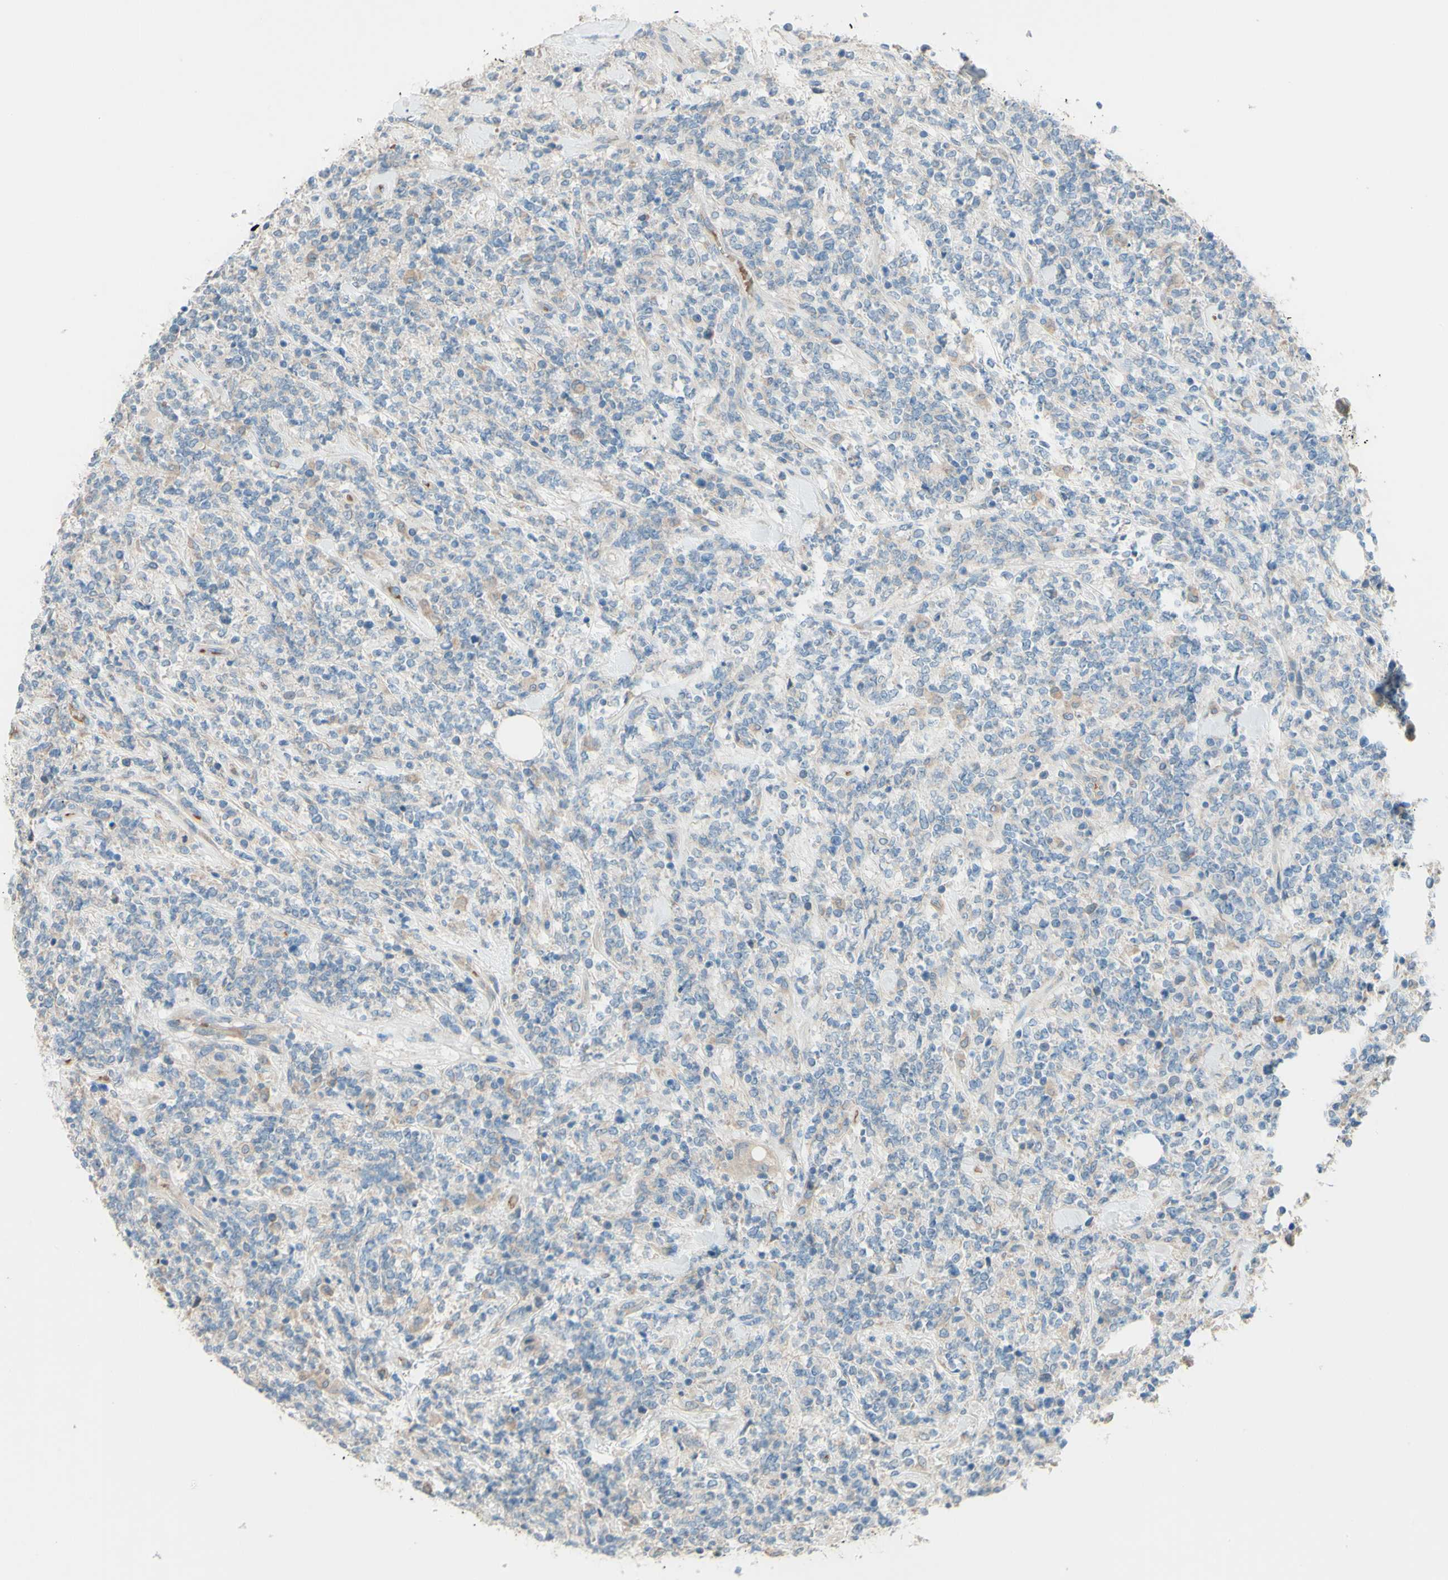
{"staining": {"intensity": "weak", "quantity": "25%-75%", "location": "cytoplasmic/membranous"}, "tissue": "lymphoma", "cell_type": "Tumor cells", "image_type": "cancer", "snomed": [{"axis": "morphology", "description": "Malignant lymphoma, non-Hodgkin's type, High grade"}, {"axis": "topography", "description": "Soft tissue"}], "caption": "Weak cytoplasmic/membranous protein positivity is present in about 25%-75% of tumor cells in malignant lymphoma, non-Hodgkin's type (high-grade). The staining was performed using DAB (3,3'-diaminobenzidine), with brown indicating positive protein expression. Nuclei are stained blue with hematoxylin.", "gene": "IL2", "patient": {"sex": "male", "age": 18}}